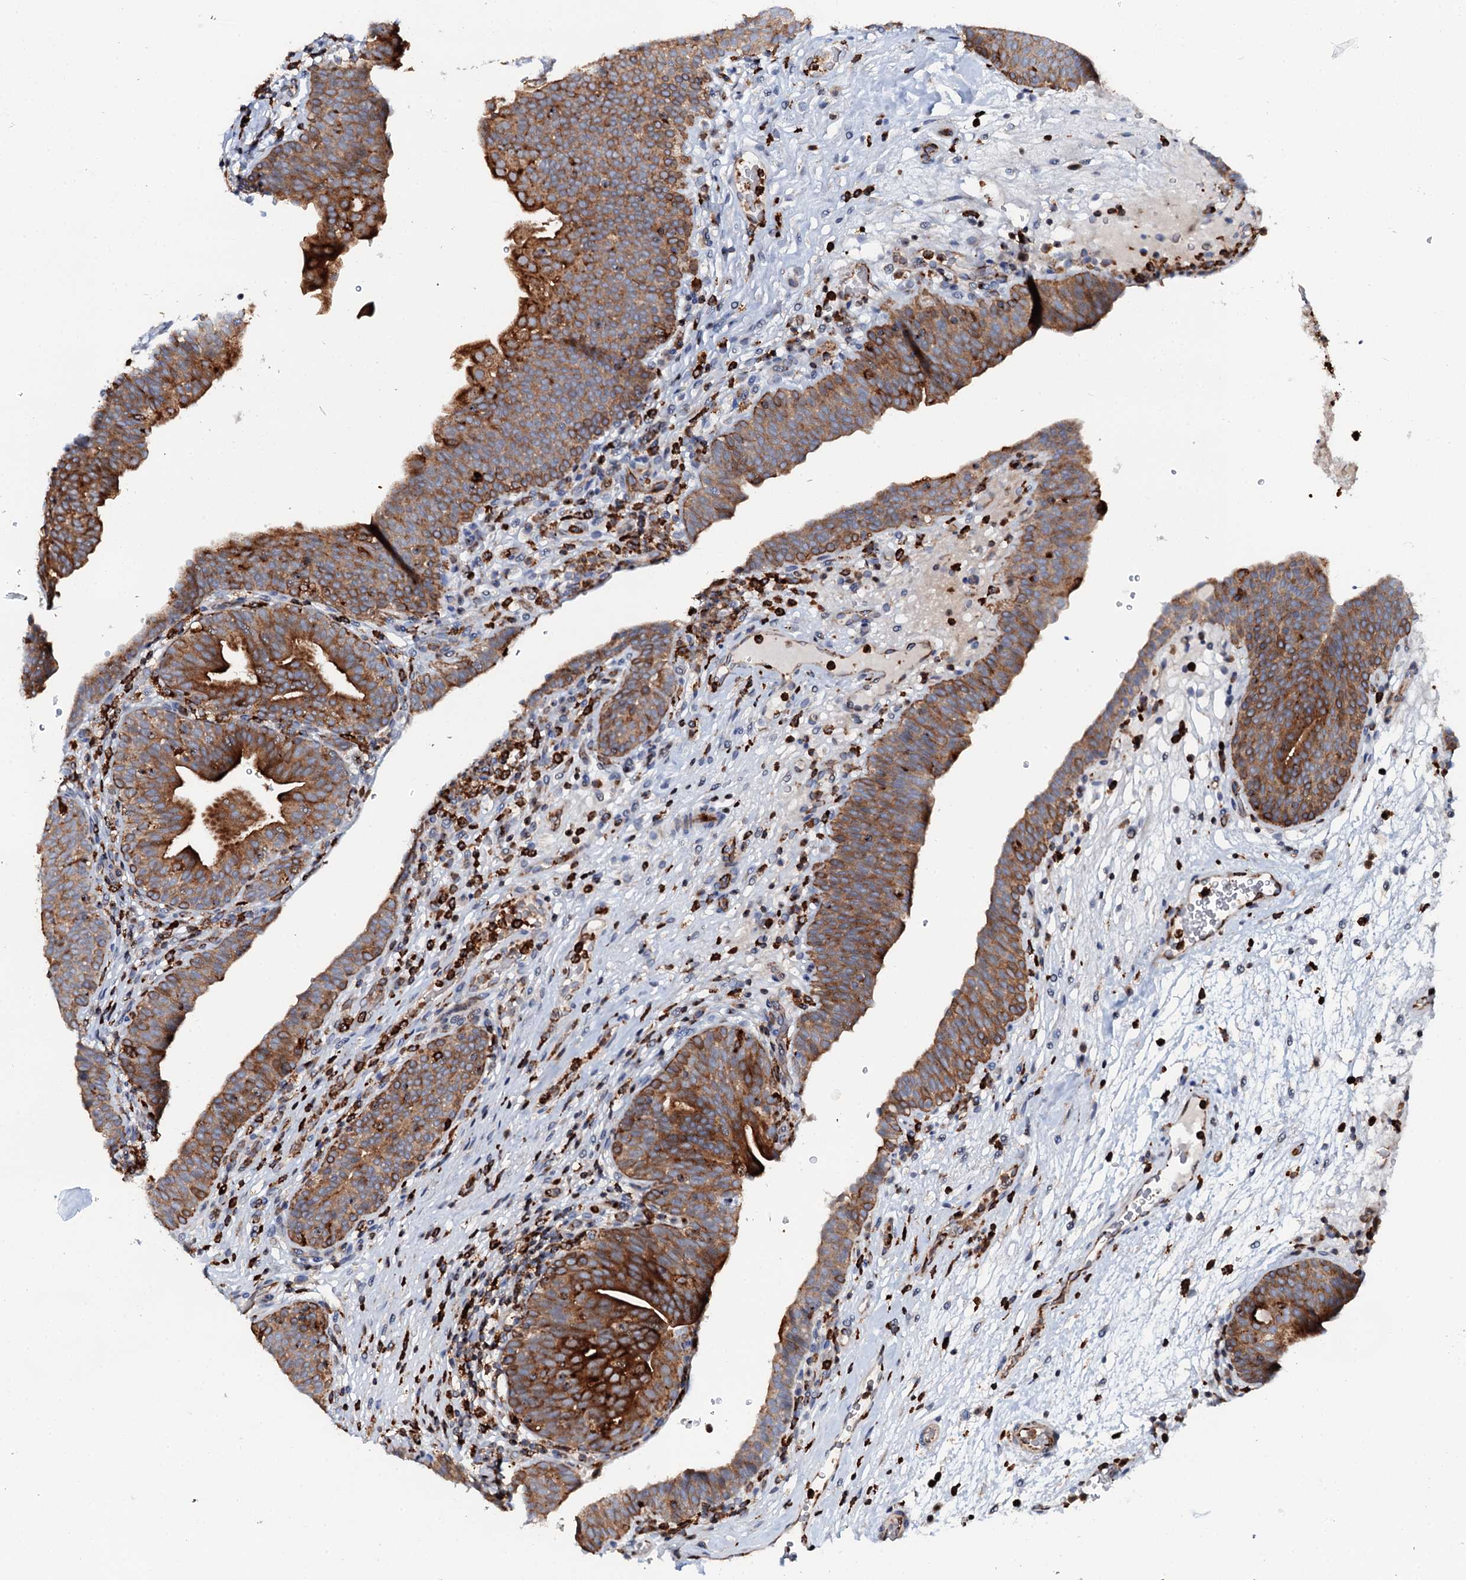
{"staining": {"intensity": "strong", "quantity": ">75%", "location": "cytoplasmic/membranous"}, "tissue": "urinary bladder", "cell_type": "Urothelial cells", "image_type": "normal", "snomed": [{"axis": "morphology", "description": "Normal tissue, NOS"}, {"axis": "topography", "description": "Urinary bladder"}], "caption": "Immunohistochemistry micrograph of benign urinary bladder: human urinary bladder stained using immunohistochemistry displays high levels of strong protein expression localized specifically in the cytoplasmic/membranous of urothelial cells, appearing as a cytoplasmic/membranous brown color.", "gene": "VAMP8", "patient": {"sex": "male", "age": 71}}